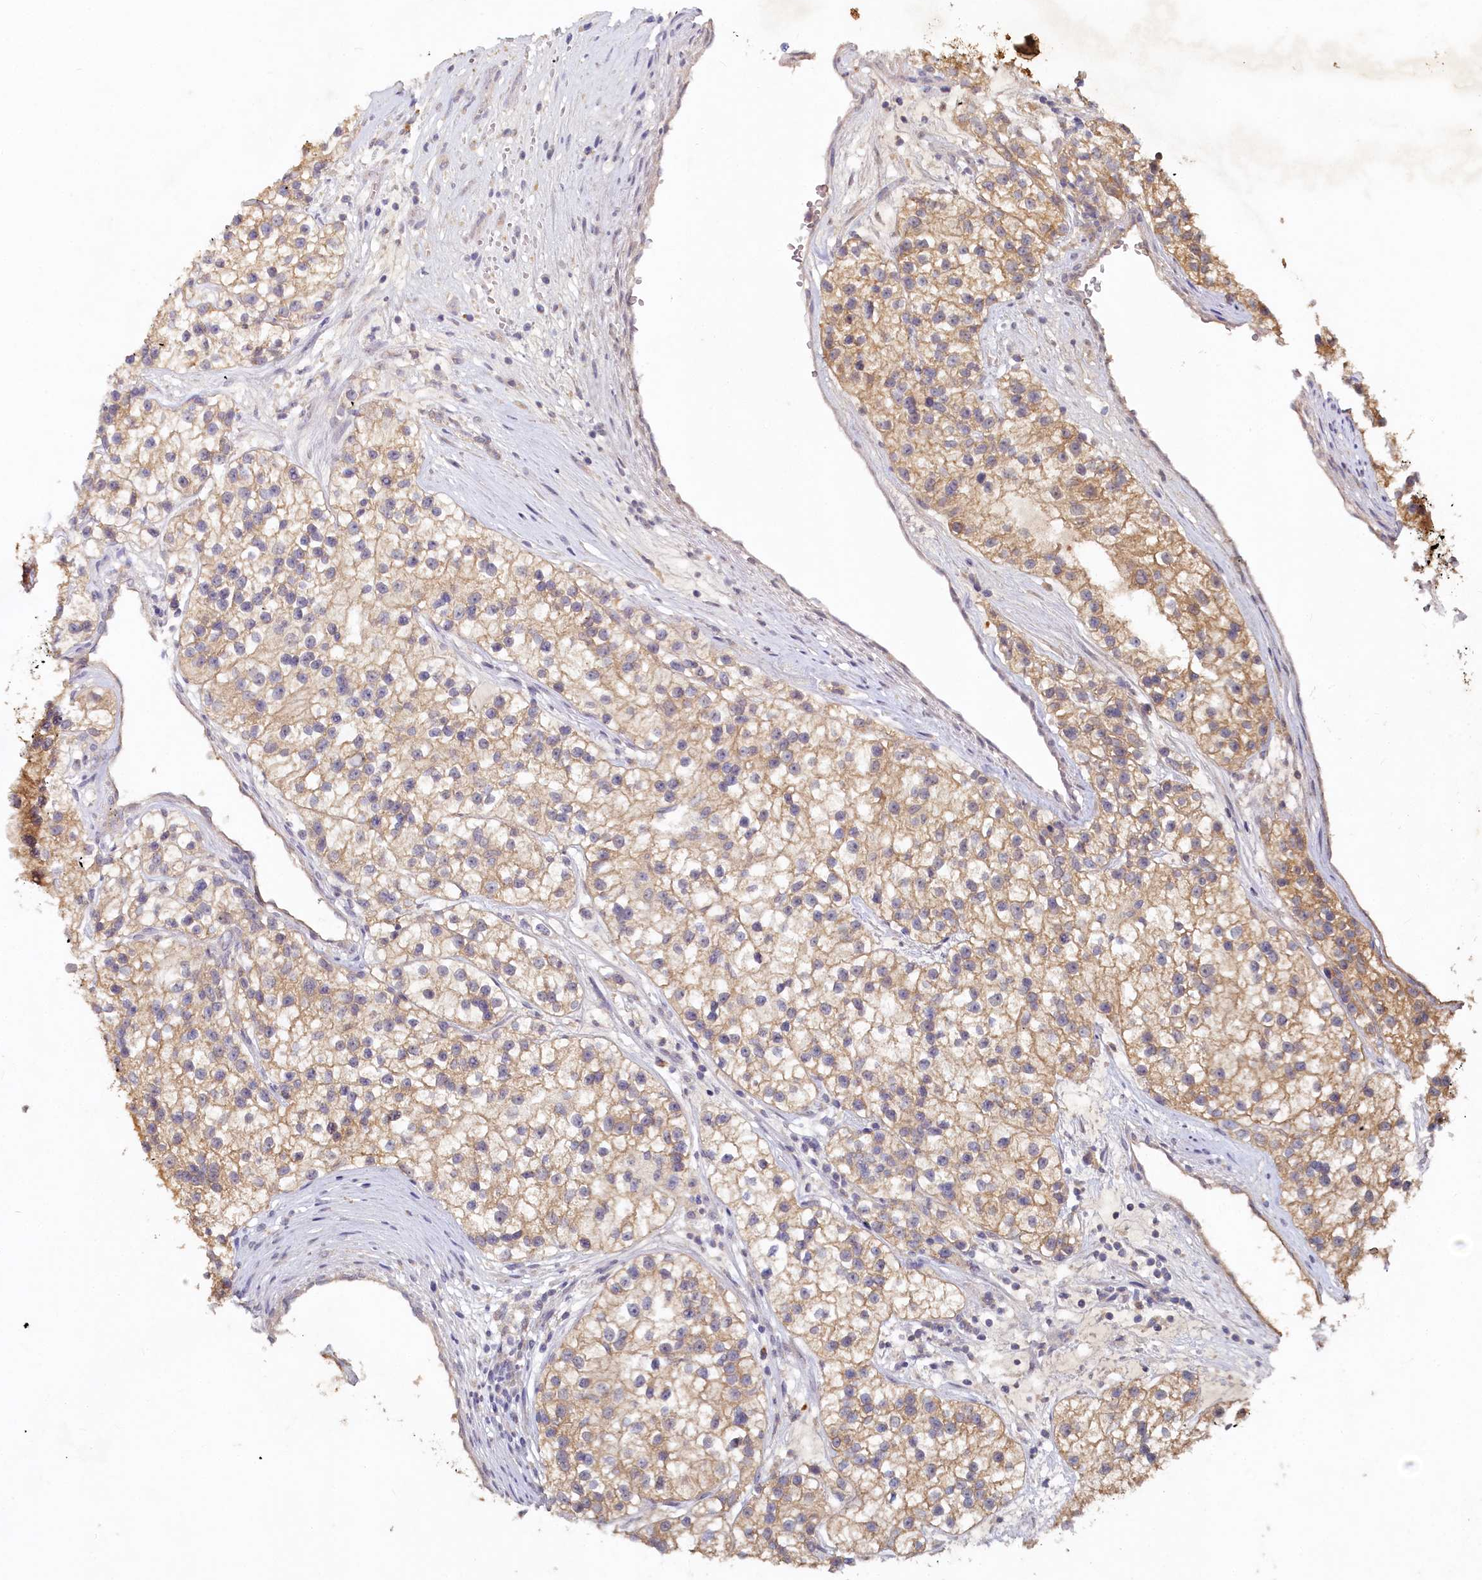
{"staining": {"intensity": "moderate", "quantity": ">75%", "location": "cytoplasmic/membranous"}, "tissue": "renal cancer", "cell_type": "Tumor cells", "image_type": "cancer", "snomed": [{"axis": "morphology", "description": "Adenocarcinoma, NOS"}, {"axis": "topography", "description": "Kidney"}], "caption": "Protein staining exhibits moderate cytoplasmic/membranous expression in about >75% of tumor cells in renal cancer (adenocarcinoma). The protein of interest is stained brown, and the nuclei are stained in blue (DAB (3,3'-diaminobenzidine) IHC with brightfield microscopy, high magnification).", "gene": "HERC3", "patient": {"sex": "female", "age": 57}}